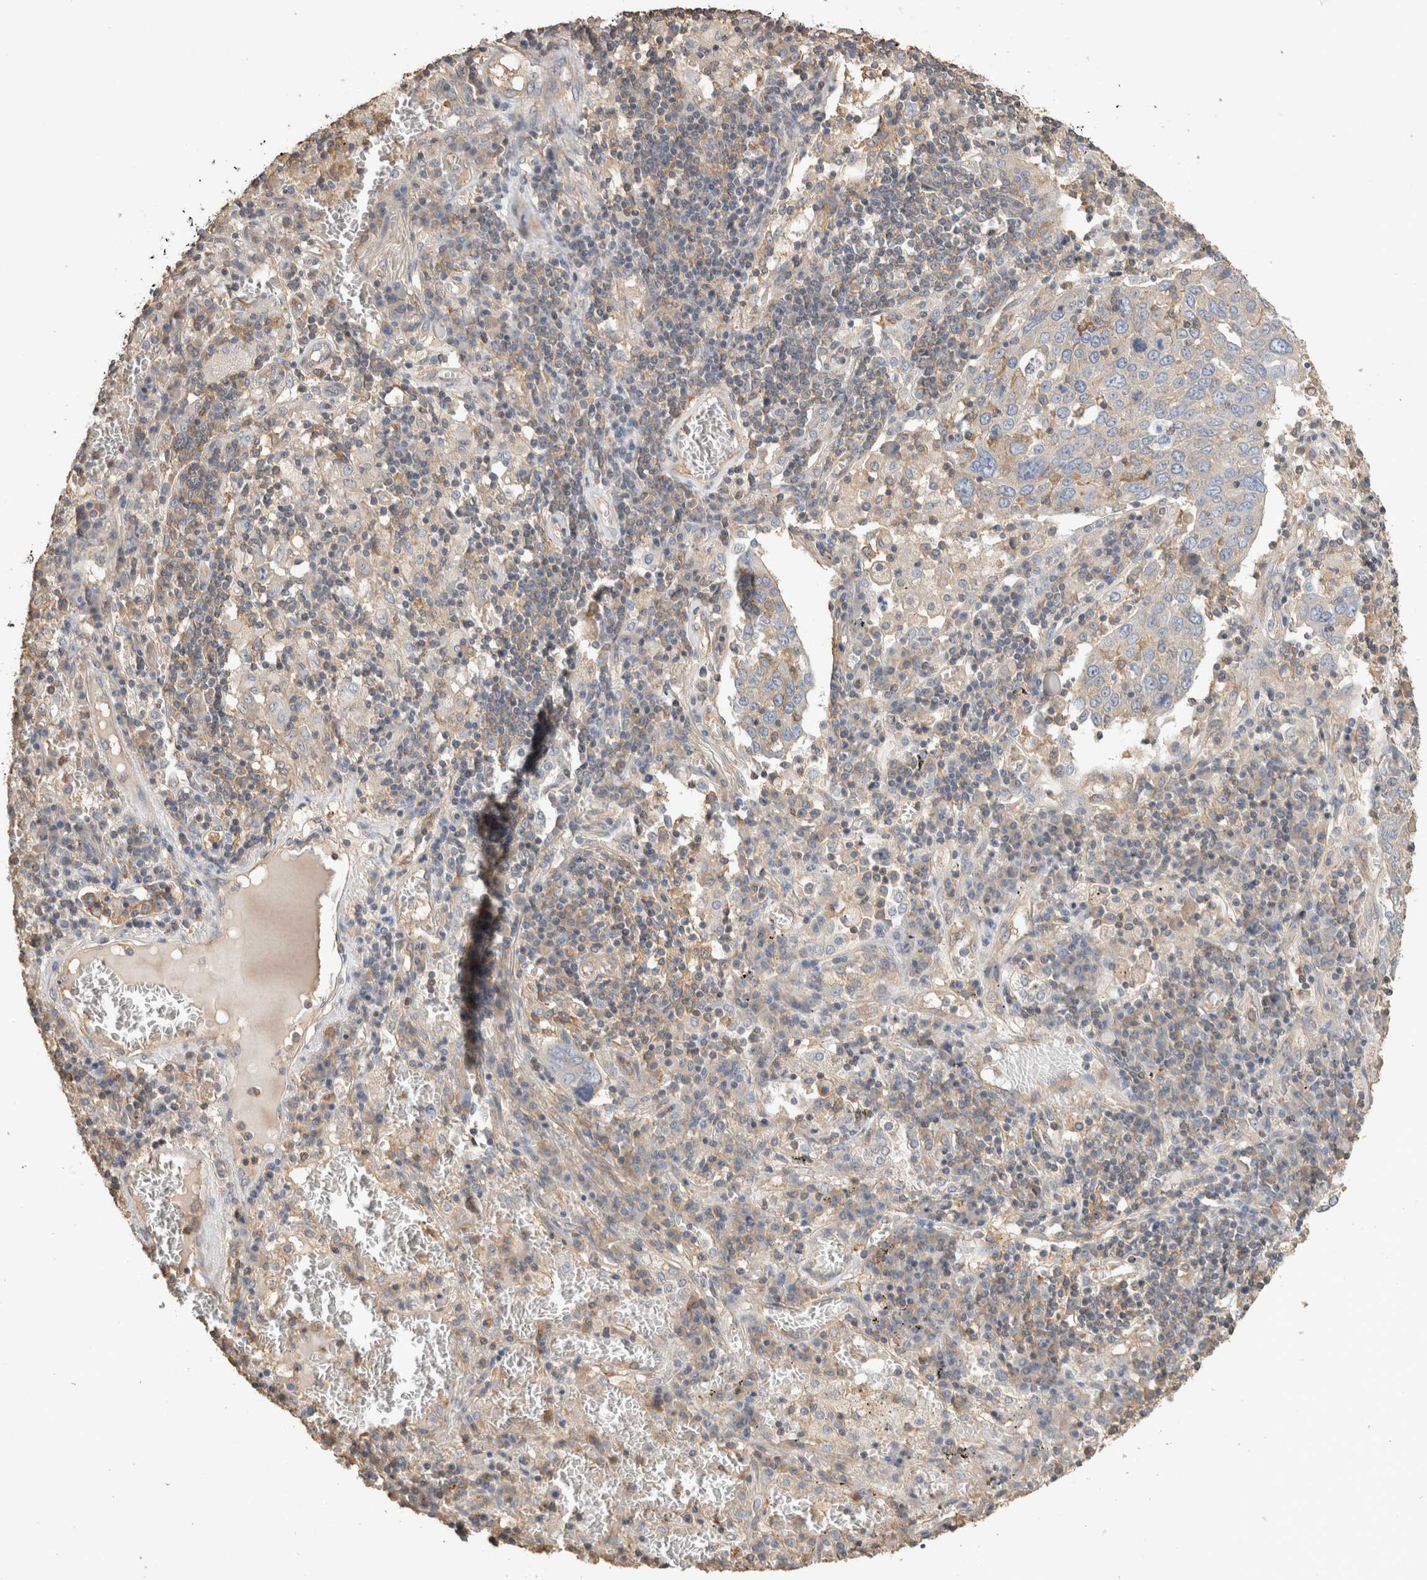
{"staining": {"intensity": "negative", "quantity": "none", "location": "none"}, "tissue": "lung cancer", "cell_type": "Tumor cells", "image_type": "cancer", "snomed": [{"axis": "morphology", "description": "Squamous cell carcinoma, NOS"}, {"axis": "topography", "description": "Lung"}], "caption": "Human lung cancer stained for a protein using IHC reveals no positivity in tumor cells.", "gene": "EIF4G3", "patient": {"sex": "male", "age": 65}}